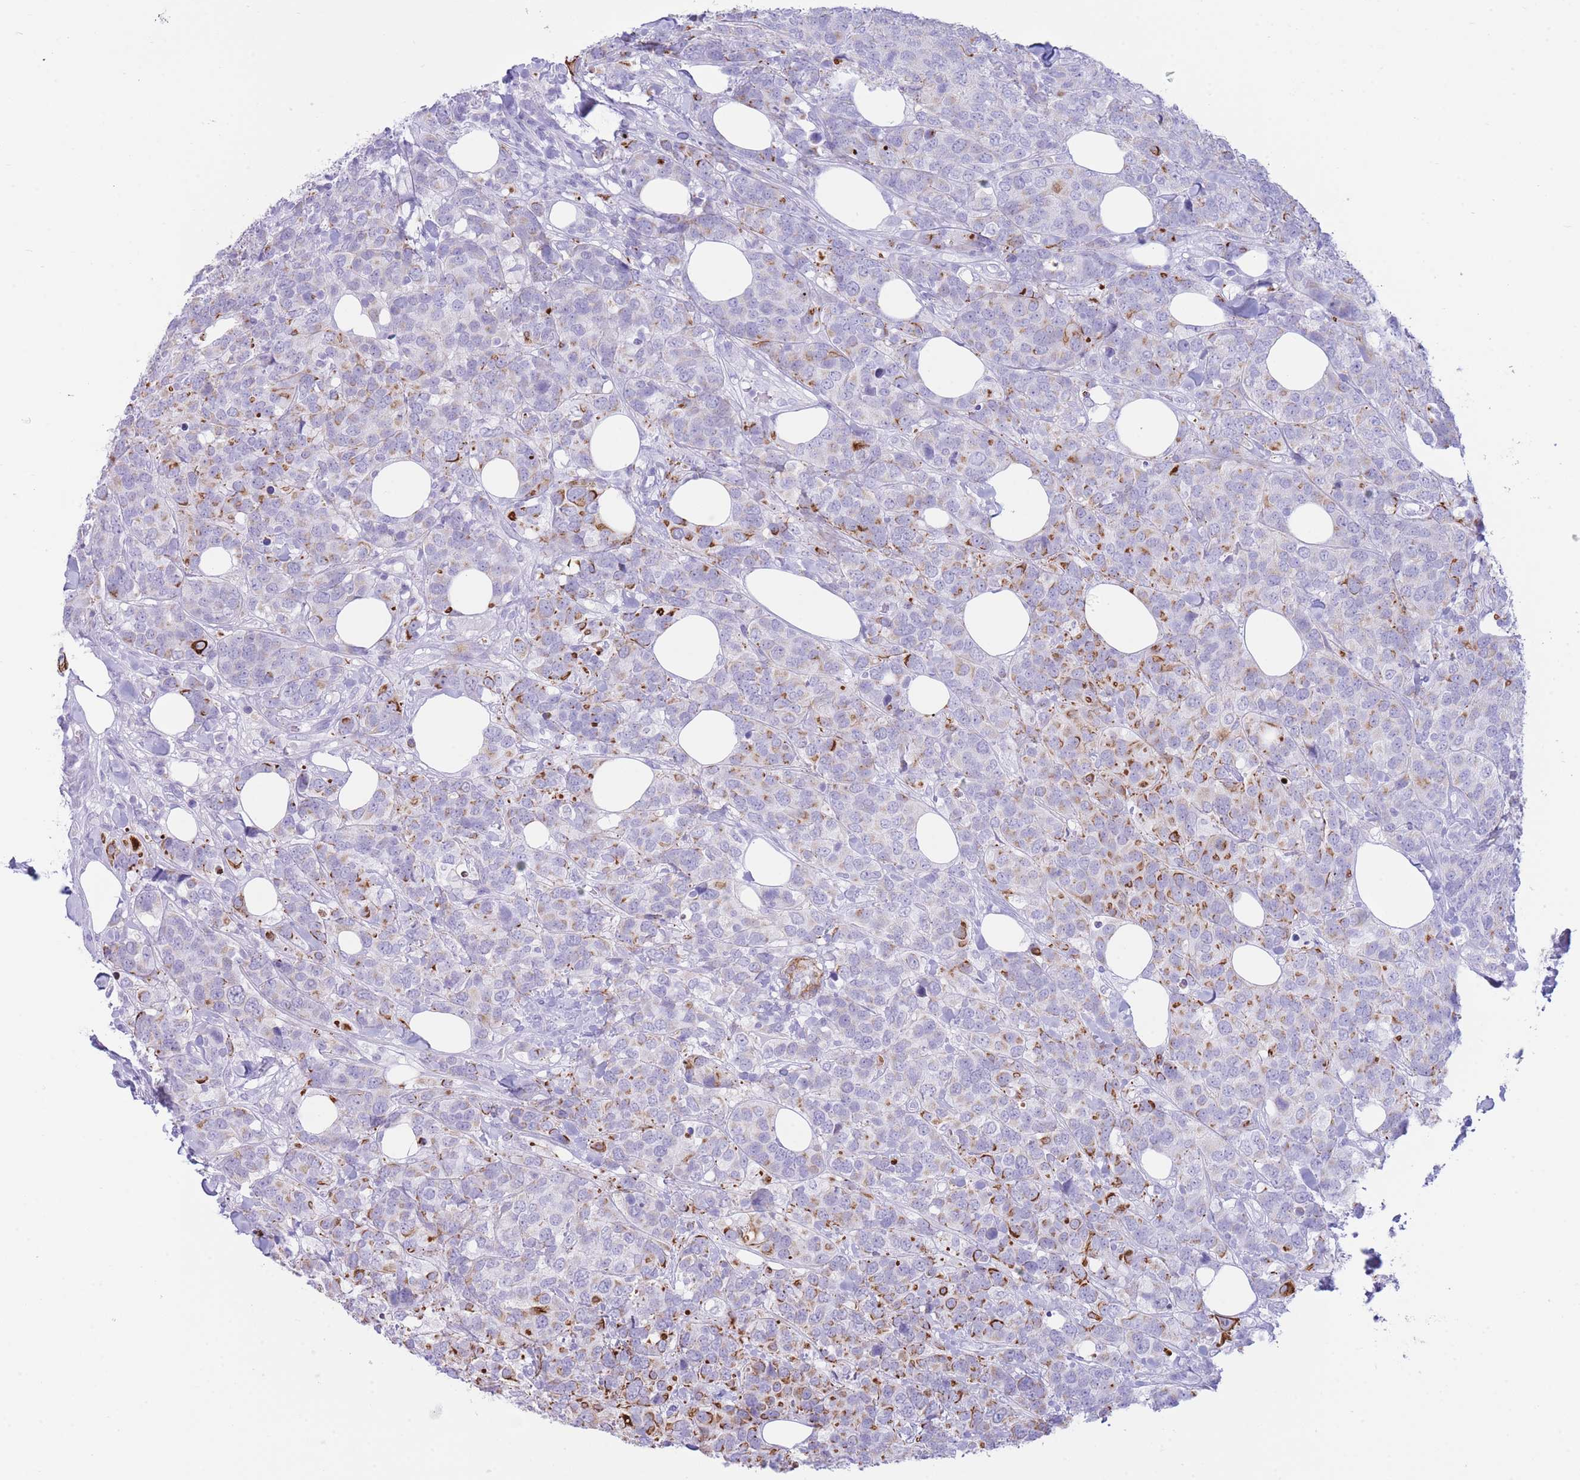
{"staining": {"intensity": "strong", "quantity": "<25%", "location": "cytoplasmic/membranous"}, "tissue": "breast cancer", "cell_type": "Tumor cells", "image_type": "cancer", "snomed": [{"axis": "morphology", "description": "Lobular carcinoma"}, {"axis": "topography", "description": "Breast"}], "caption": "An immunohistochemistry (IHC) photomicrograph of tumor tissue is shown. Protein staining in brown labels strong cytoplasmic/membranous positivity in breast cancer within tumor cells.", "gene": "VWA8", "patient": {"sex": "female", "age": 59}}